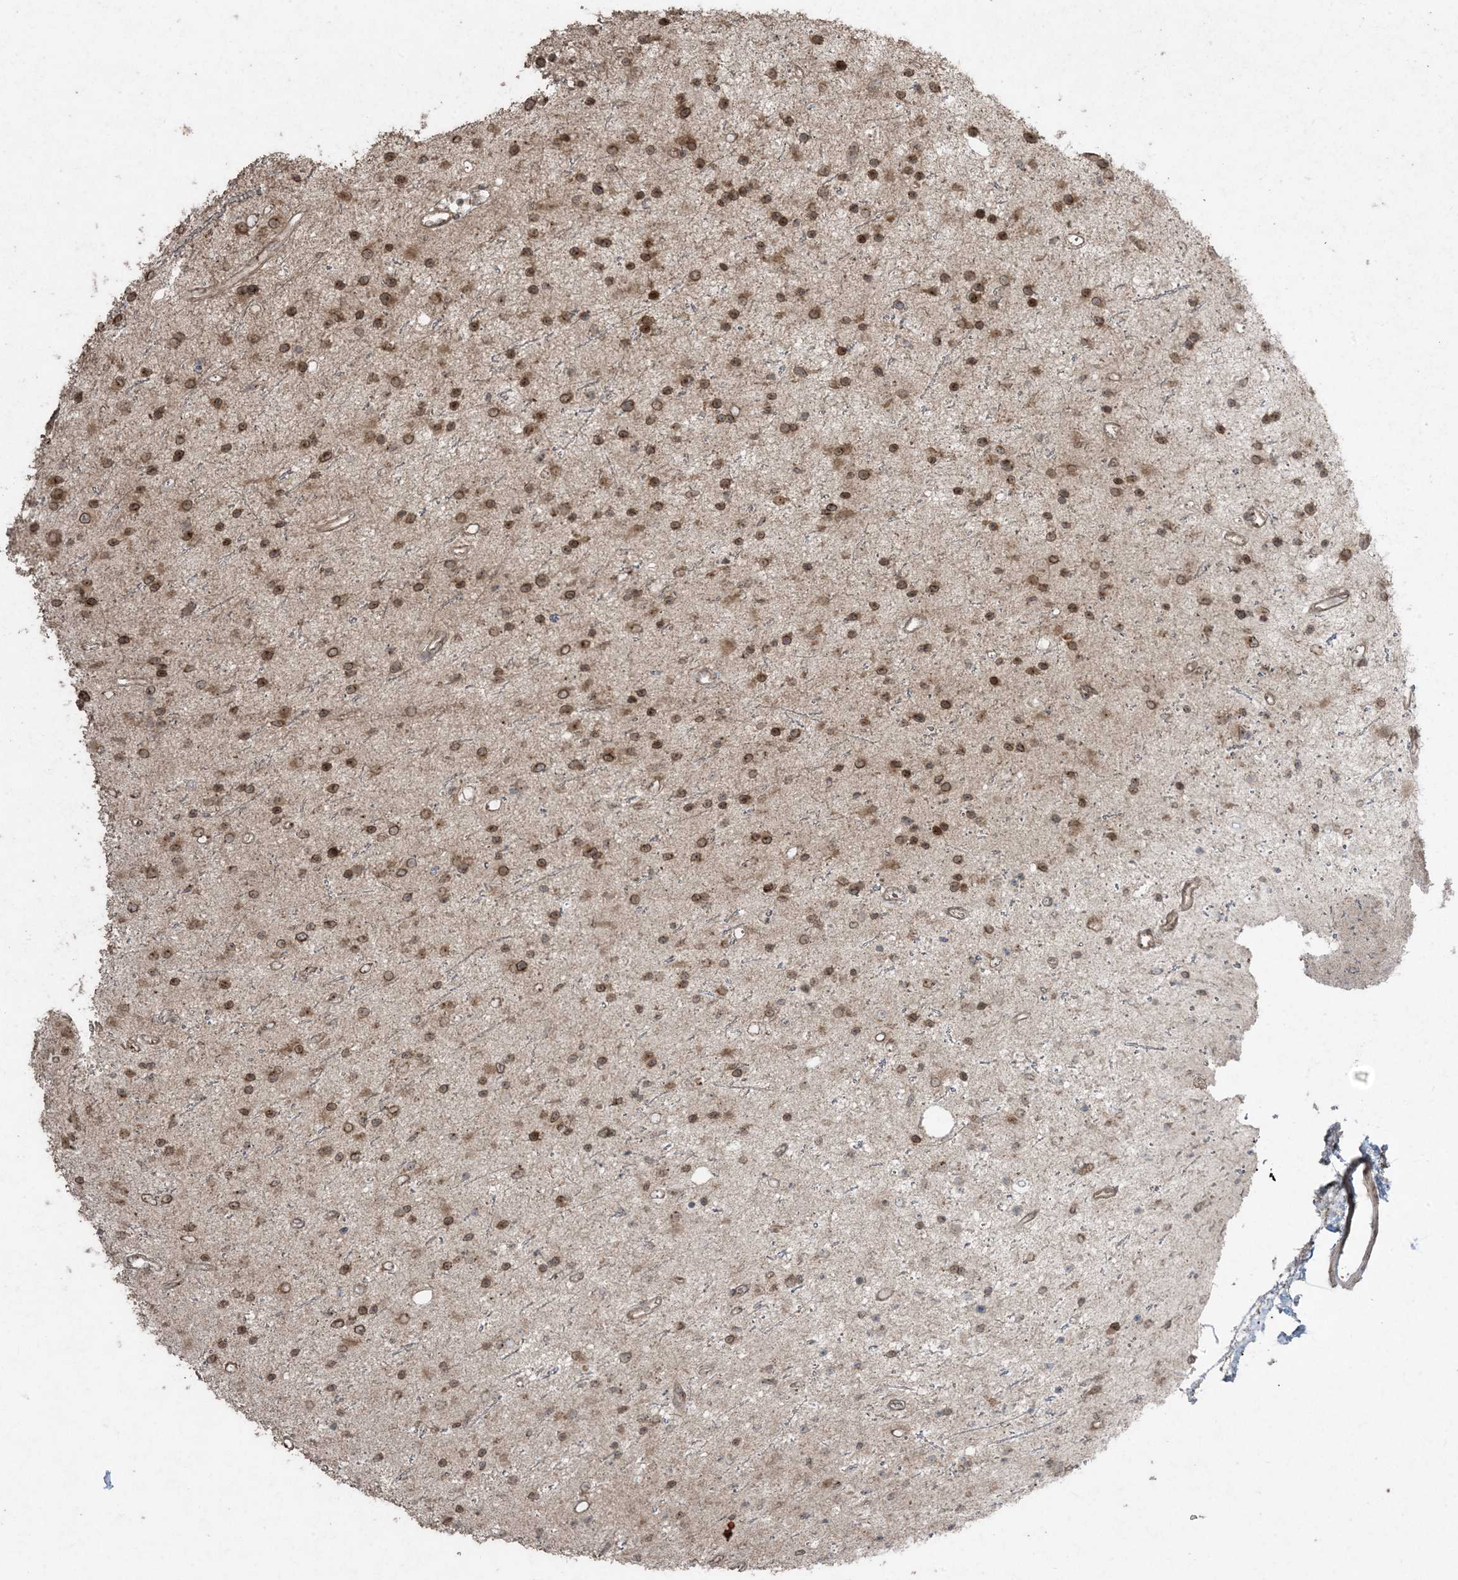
{"staining": {"intensity": "moderate", "quantity": ">75%", "location": "nuclear"}, "tissue": "glioma", "cell_type": "Tumor cells", "image_type": "cancer", "snomed": [{"axis": "morphology", "description": "Glioma, malignant, Low grade"}, {"axis": "topography", "description": "Cerebral cortex"}], "caption": "This is an image of IHC staining of malignant glioma (low-grade), which shows moderate expression in the nuclear of tumor cells.", "gene": "DDX19B", "patient": {"sex": "female", "age": 39}}